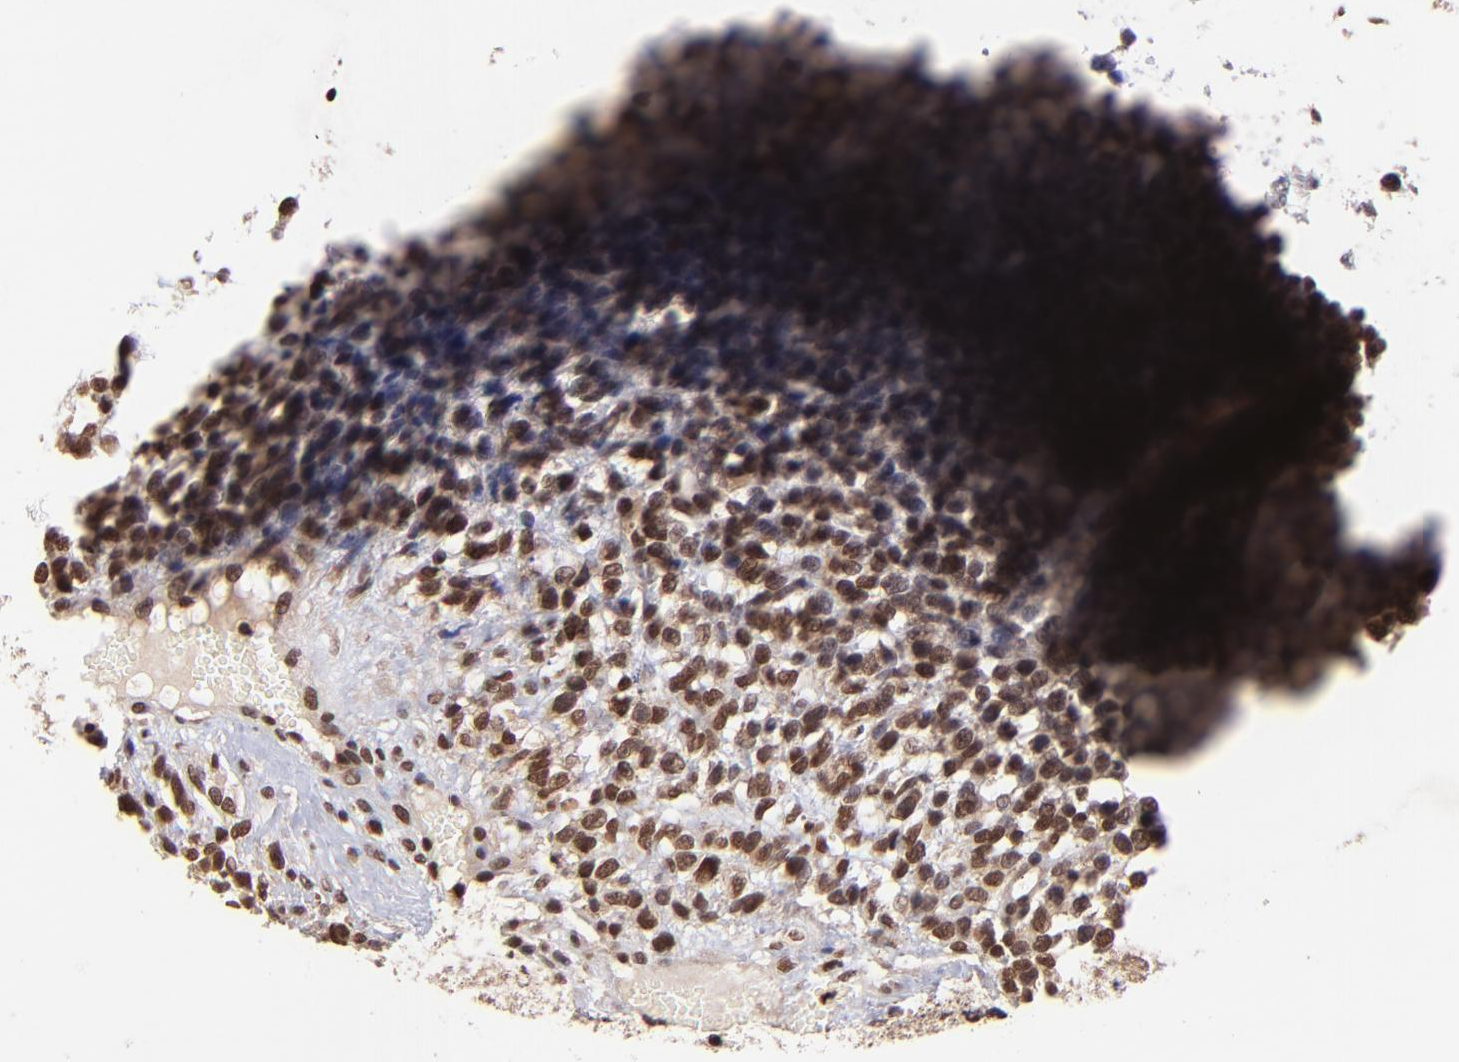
{"staining": {"intensity": "strong", "quantity": ">75%", "location": "nuclear"}, "tissue": "glioma", "cell_type": "Tumor cells", "image_type": "cancer", "snomed": [{"axis": "morphology", "description": "Glioma, malignant, High grade"}, {"axis": "topography", "description": "Brain"}], "caption": "An immunohistochemistry histopathology image of neoplastic tissue is shown. Protein staining in brown highlights strong nuclear positivity in malignant glioma (high-grade) within tumor cells. (Brightfield microscopy of DAB IHC at high magnification).", "gene": "WDR25", "patient": {"sex": "male", "age": 66}}